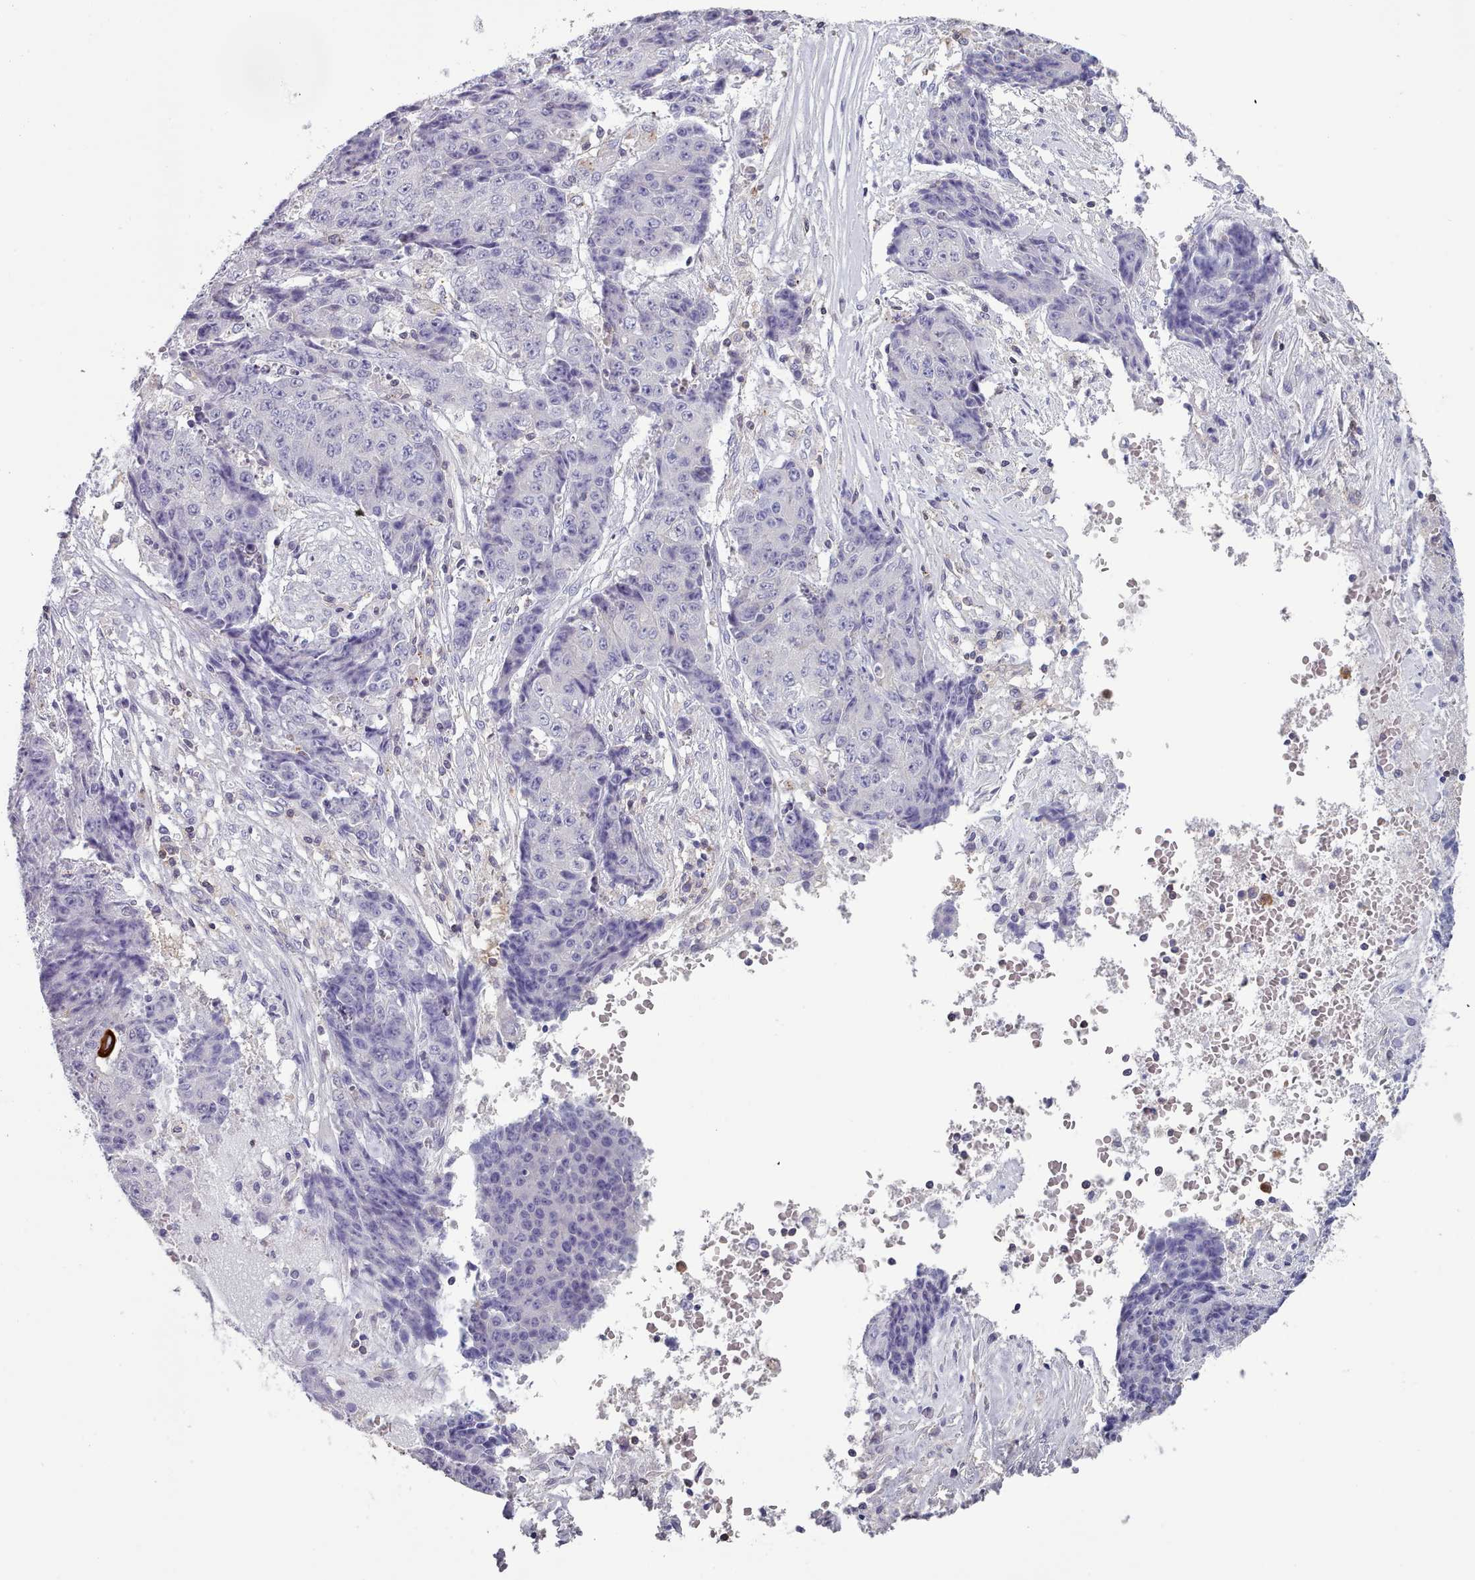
{"staining": {"intensity": "negative", "quantity": "none", "location": "none"}, "tissue": "ovarian cancer", "cell_type": "Tumor cells", "image_type": "cancer", "snomed": [{"axis": "morphology", "description": "Carcinoma, endometroid"}, {"axis": "topography", "description": "Ovary"}], "caption": "The IHC micrograph has no significant positivity in tumor cells of ovarian endometroid carcinoma tissue.", "gene": "RAC2", "patient": {"sex": "female", "age": 42}}